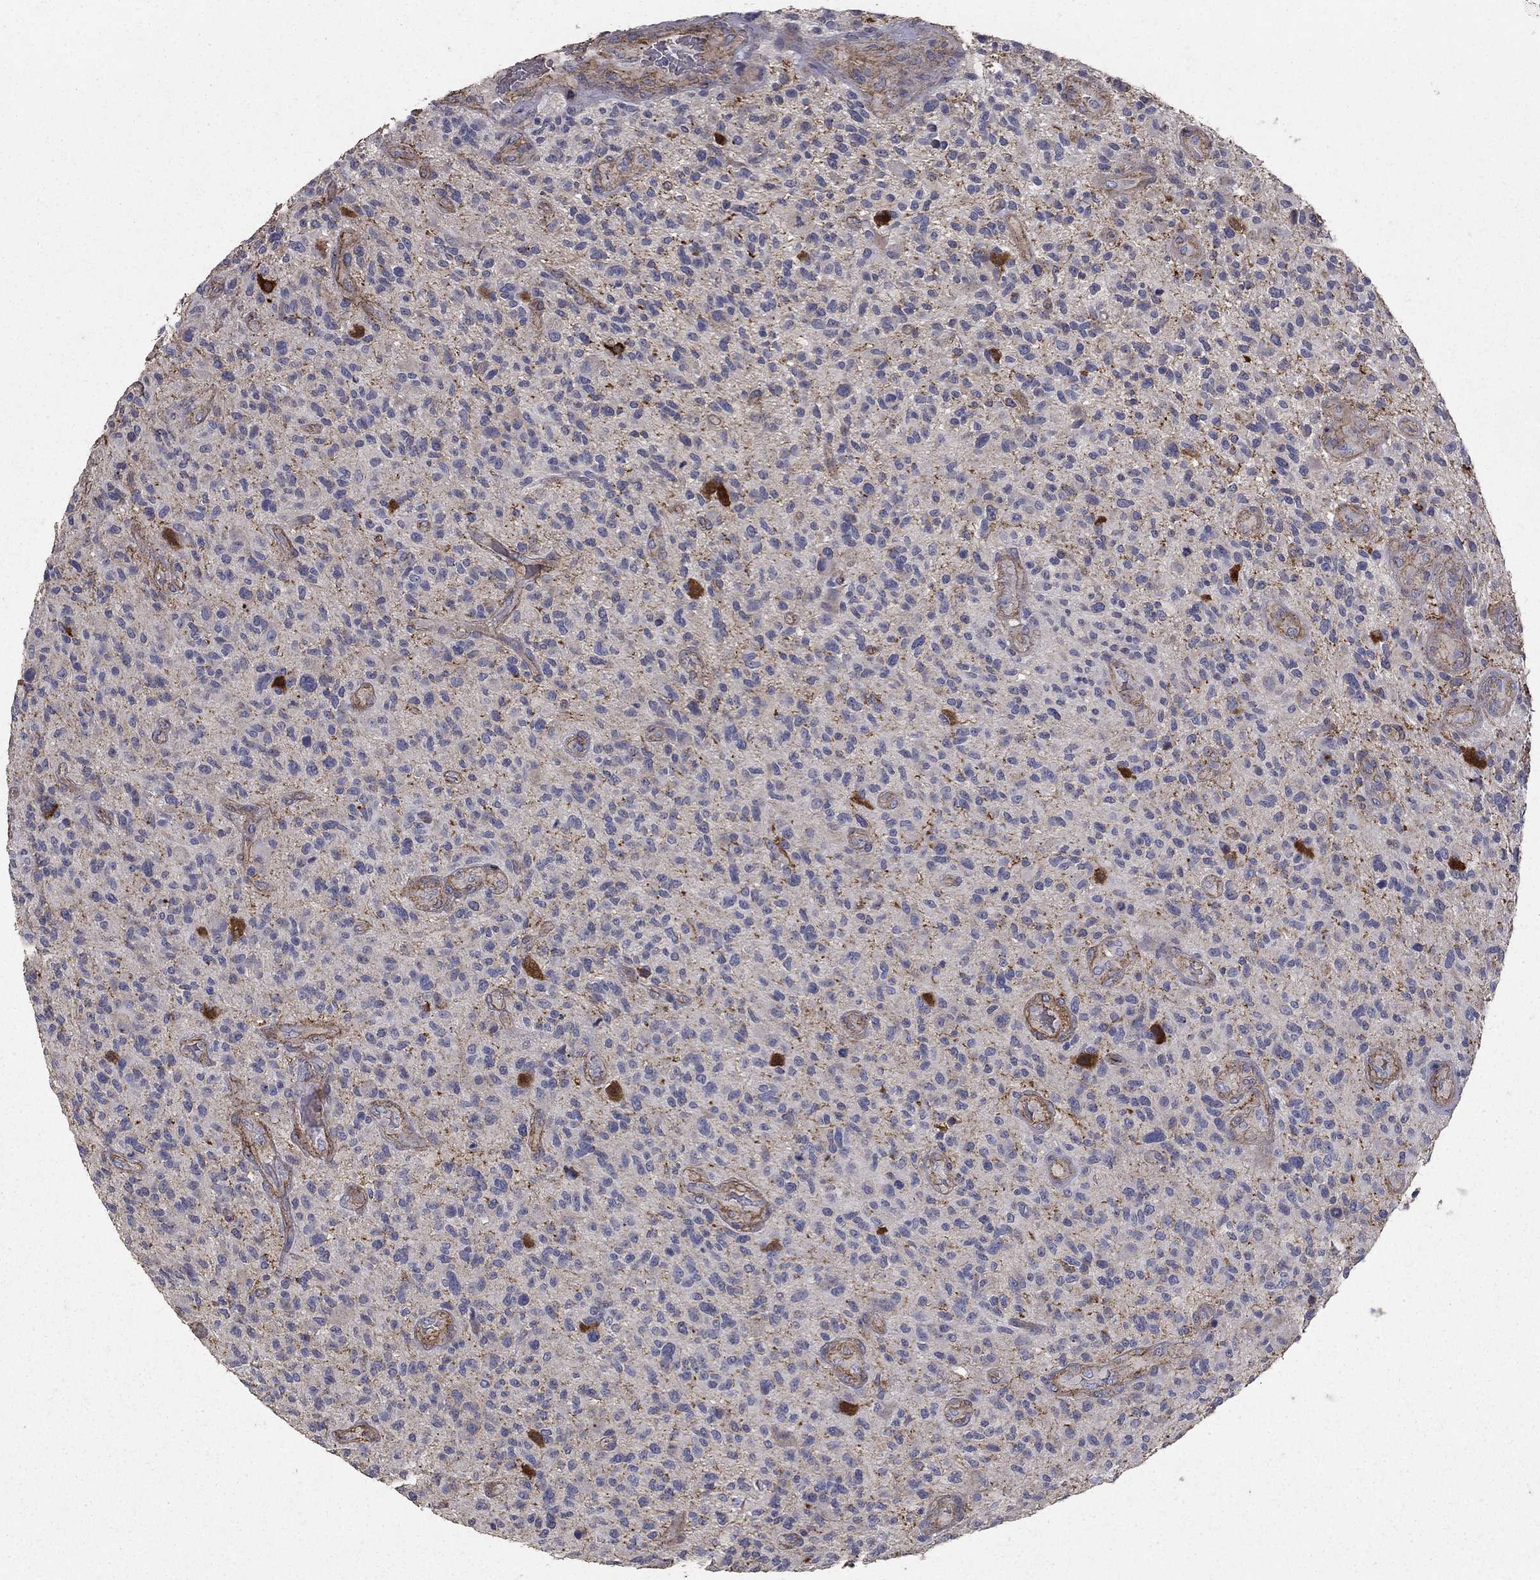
{"staining": {"intensity": "negative", "quantity": "none", "location": "none"}, "tissue": "glioma", "cell_type": "Tumor cells", "image_type": "cancer", "snomed": [{"axis": "morphology", "description": "Glioma, malignant, High grade"}, {"axis": "topography", "description": "Brain"}], "caption": "Tumor cells show no significant positivity in glioma.", "gene": "MPP2", "patient": {"sex": "male", "age": 47}}